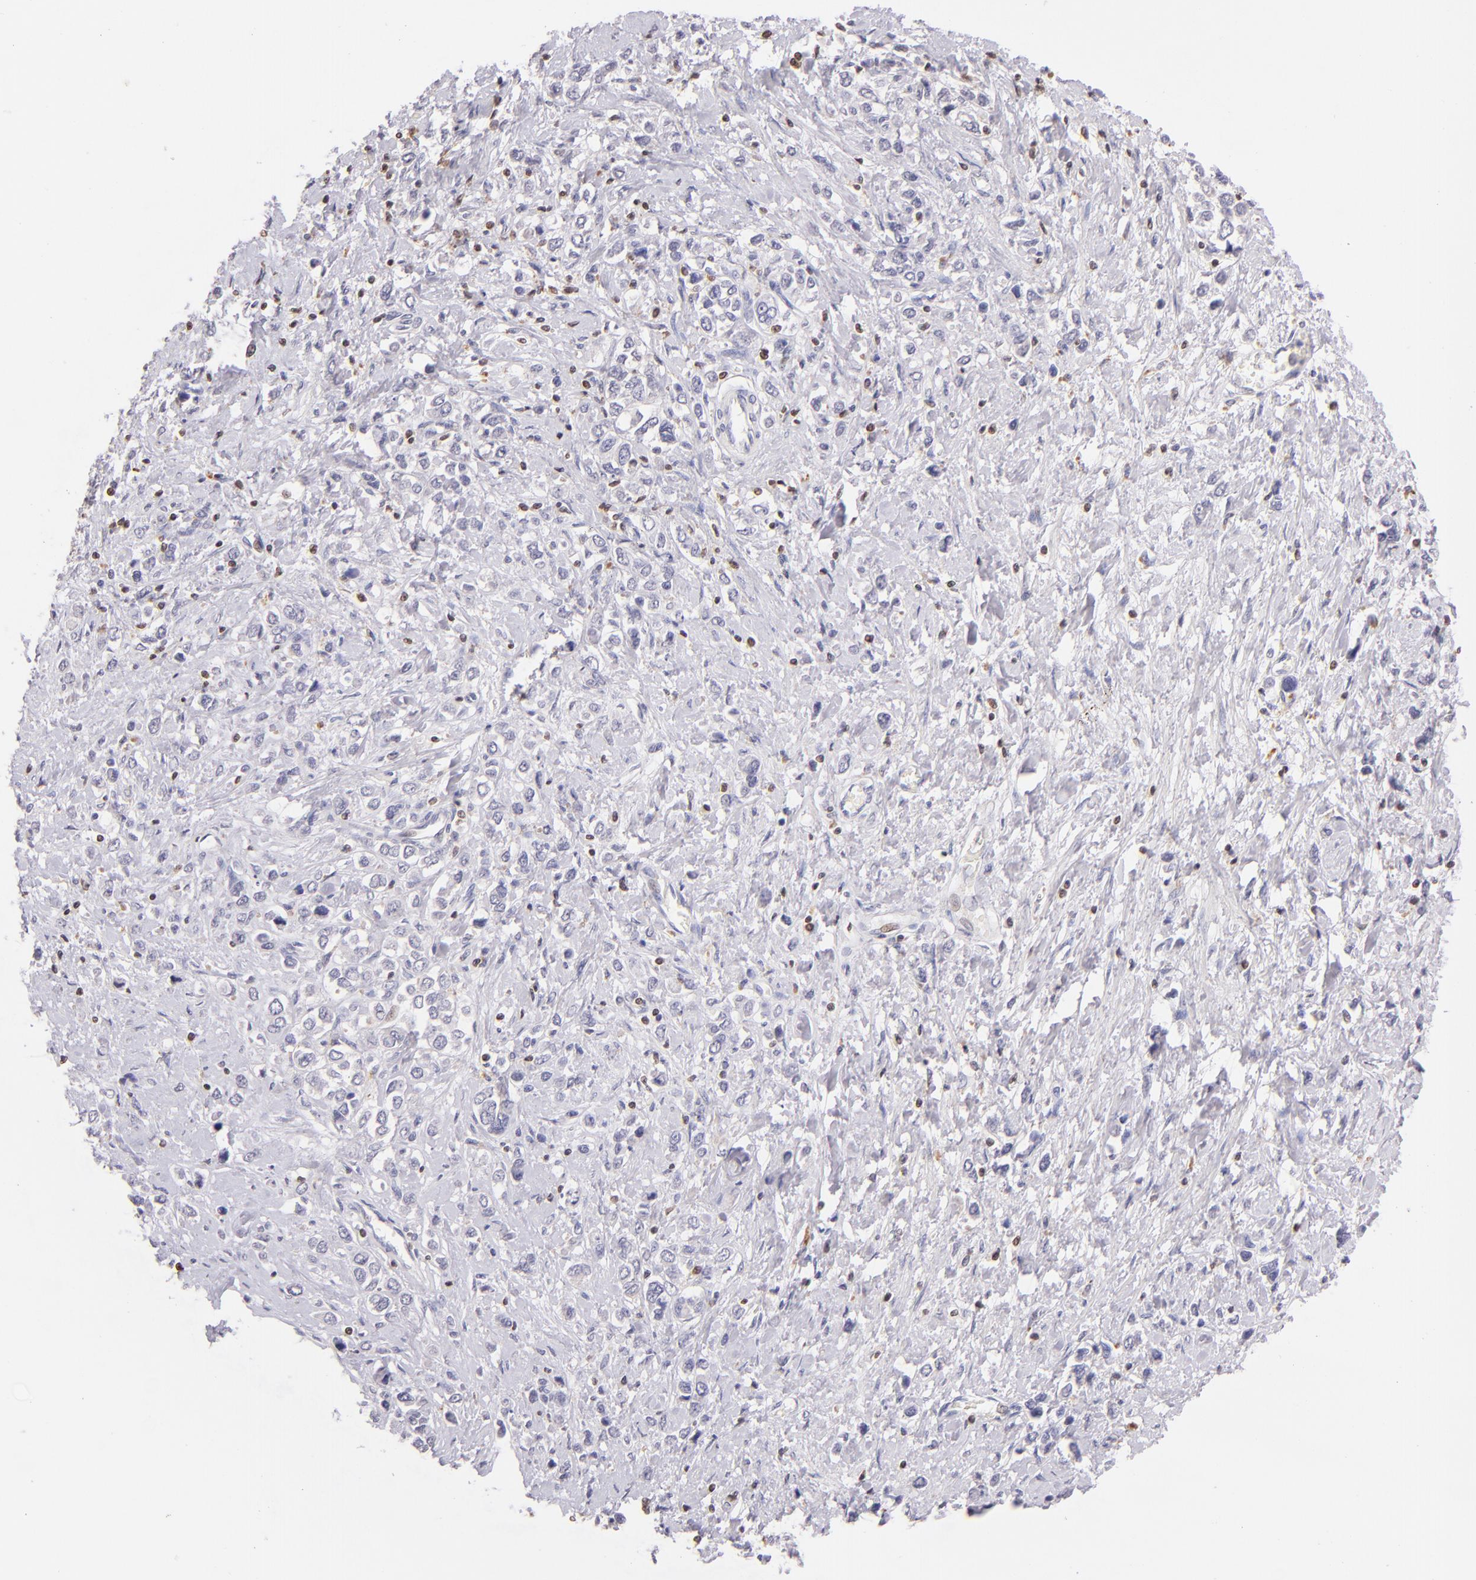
{"staining": {"intensity": "negative", "quantity": "none", "location": "none"}, "tissue": "stomach cancer", "cell_type": "Tumor cells", "image_type": "cancer", "snomed": [{"axis": "morphology", "description": "Adenocarcinoma, NOS"}, {"axis": "topography", "description": "Stomach, upper"}], "caption": "A high-resolution image shows IHC staining of stomach cancer (adenocarcinoma), which shows no significant staining in tumor cells.", "gene": "ZAP70", "patient": {"sex": "male", "age": 76}}